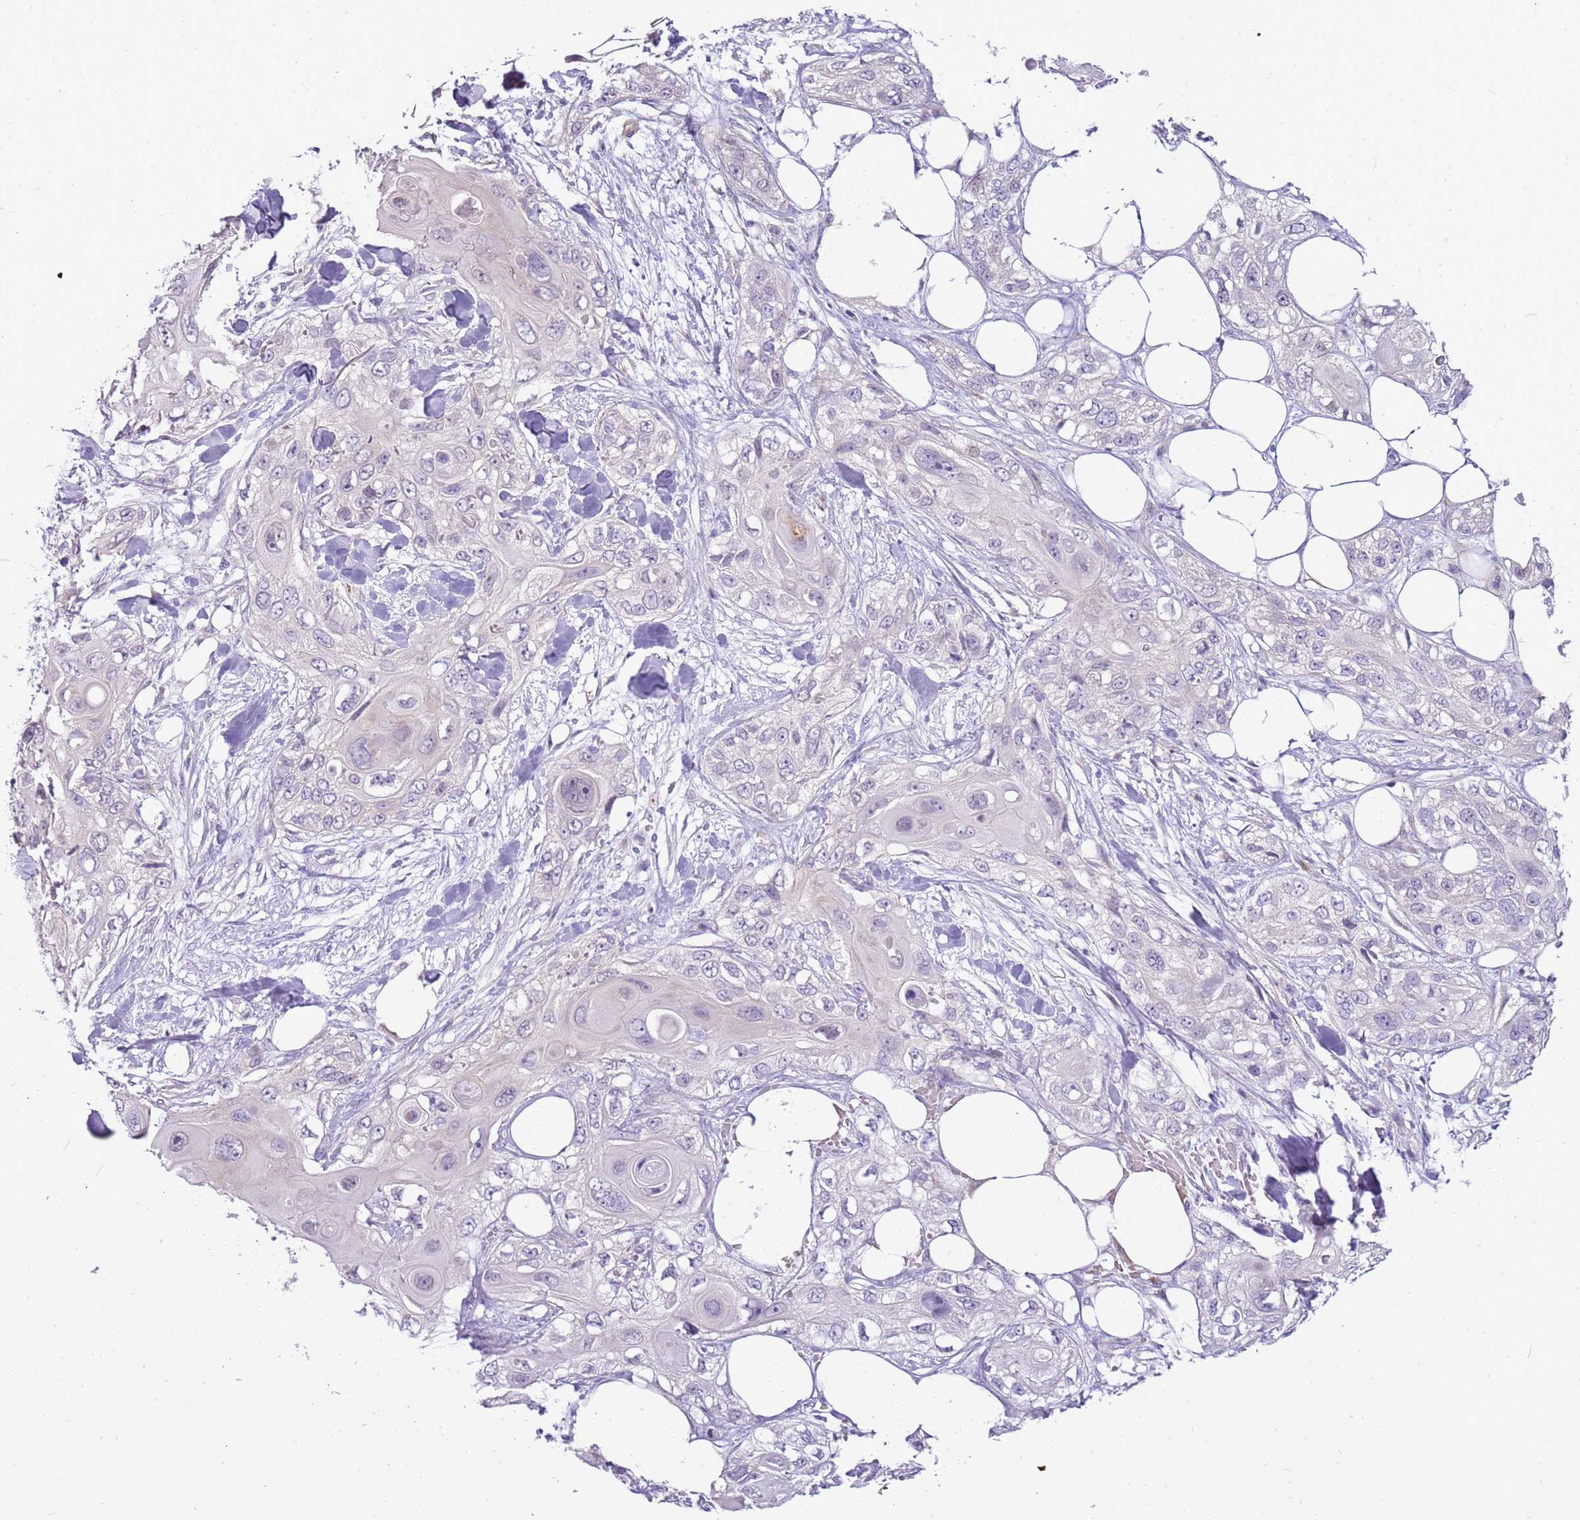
{"staining": {"intensity": "negative", "quantity": "none", "location": "none"}, "tissue": "skin cancer", "cell_type": "Tumor cells", "image_type": "cancer", "snomed": [{"axis": "morphology", "description": "Normal tissue, NOS"}, {"axis": "morphology", "description": "Squamous cell carcinoma, NOS"}, {"axis": "topography", "description": "Skin"}], "caption": "Protein analysis of squamous cell carcinoma (skin) reveals no significant staining in tumor cells.", "gene": "CAPN7", "patient": {"sex": "male", "age": 72}}